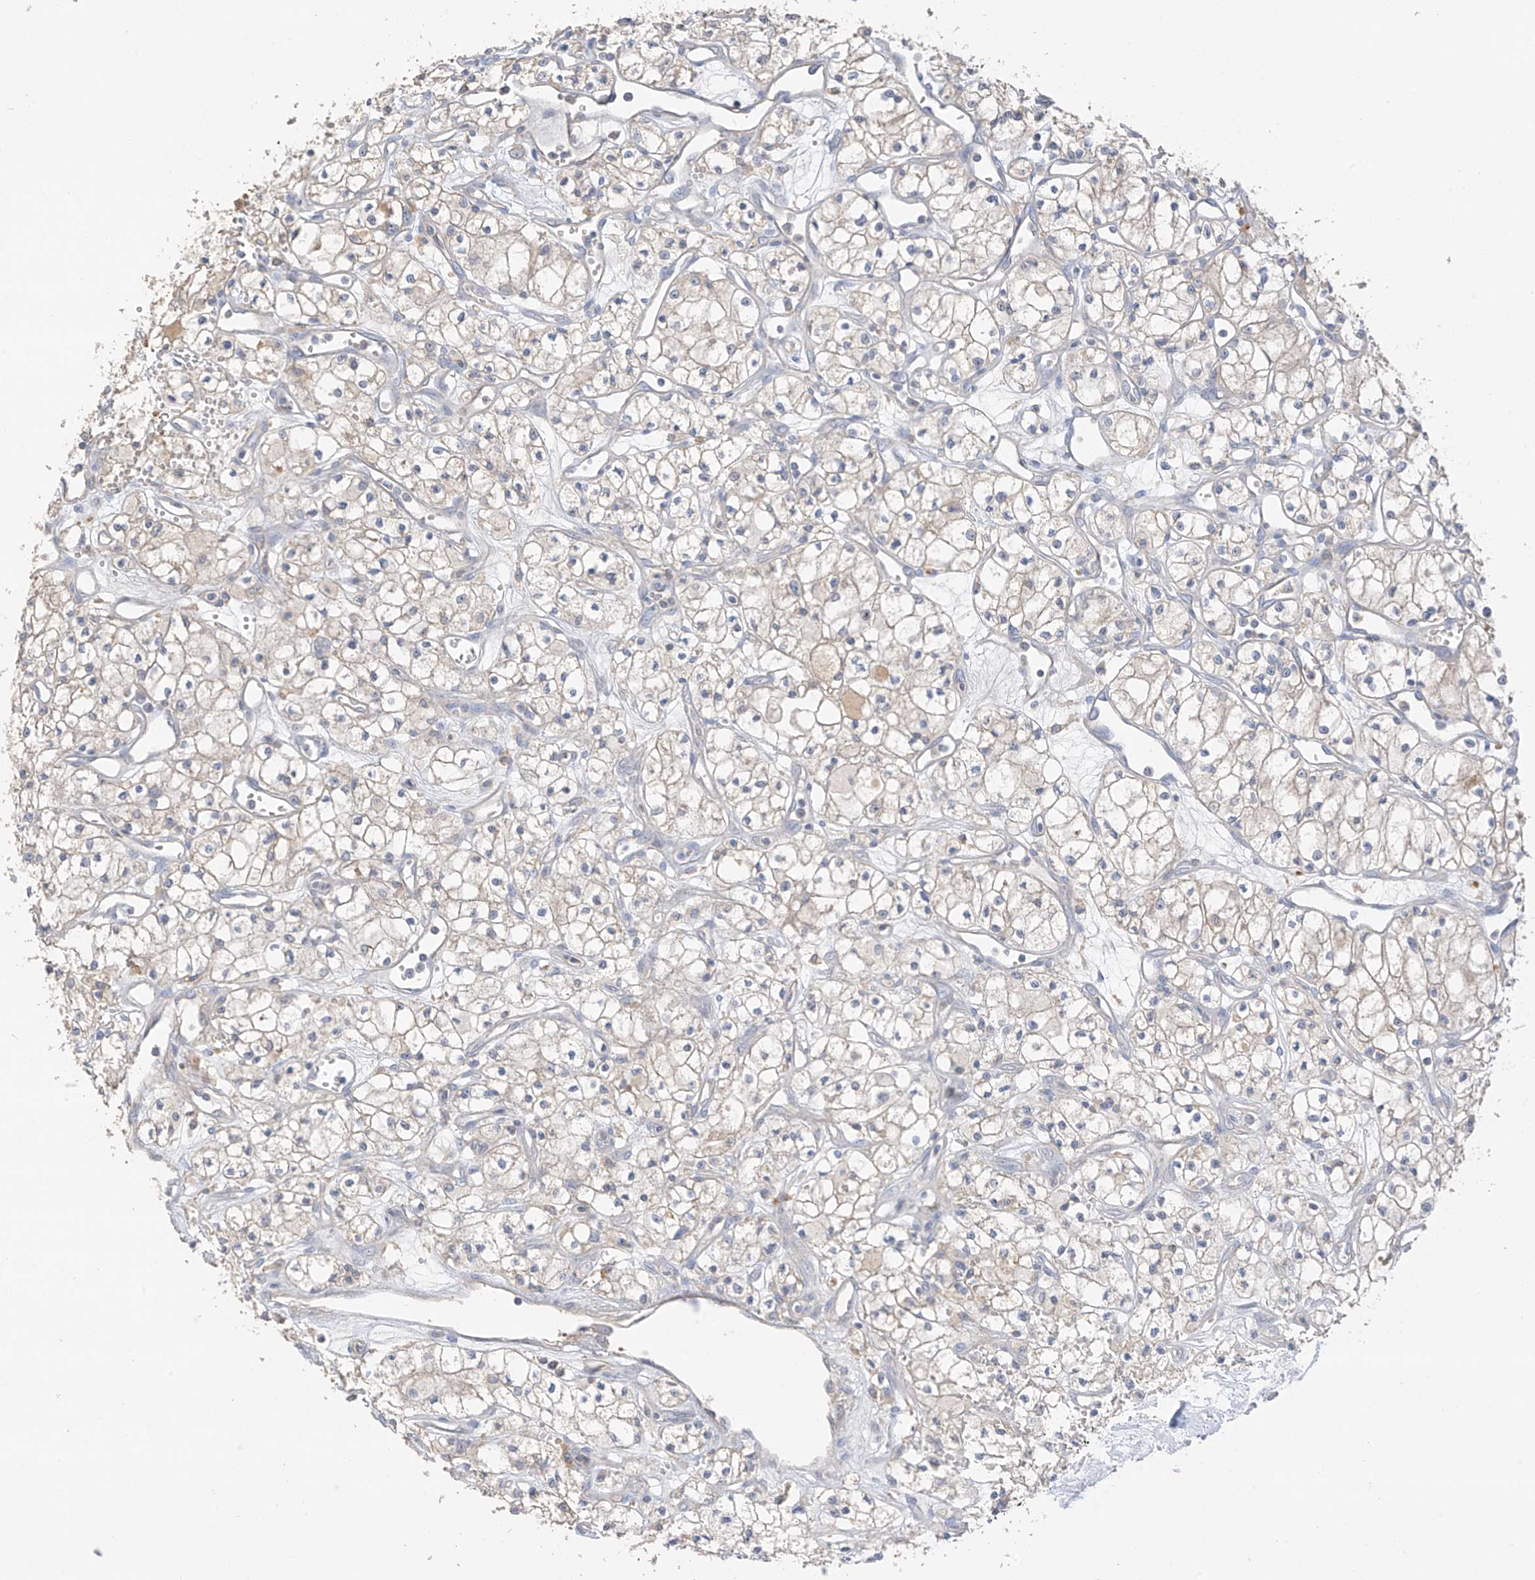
{"staining": {"intensity": "negative", "quantity": "none", "location": "none"}, "tissue": "renal cancer", "cell_type": "Tumor cells", "image_type": "cancer", "snomed": [{"axis": "morphology", "description": "Adenocarcinoma, NOS"}, {"axis": "topography", "description": "Kidney"}], "caption": "Histopathology image shows no significant protein expression in tumor cells of adenocarcinoma (renal).", "gene": "CAPN13", "patient": {"sex": "male", "age": 59}}